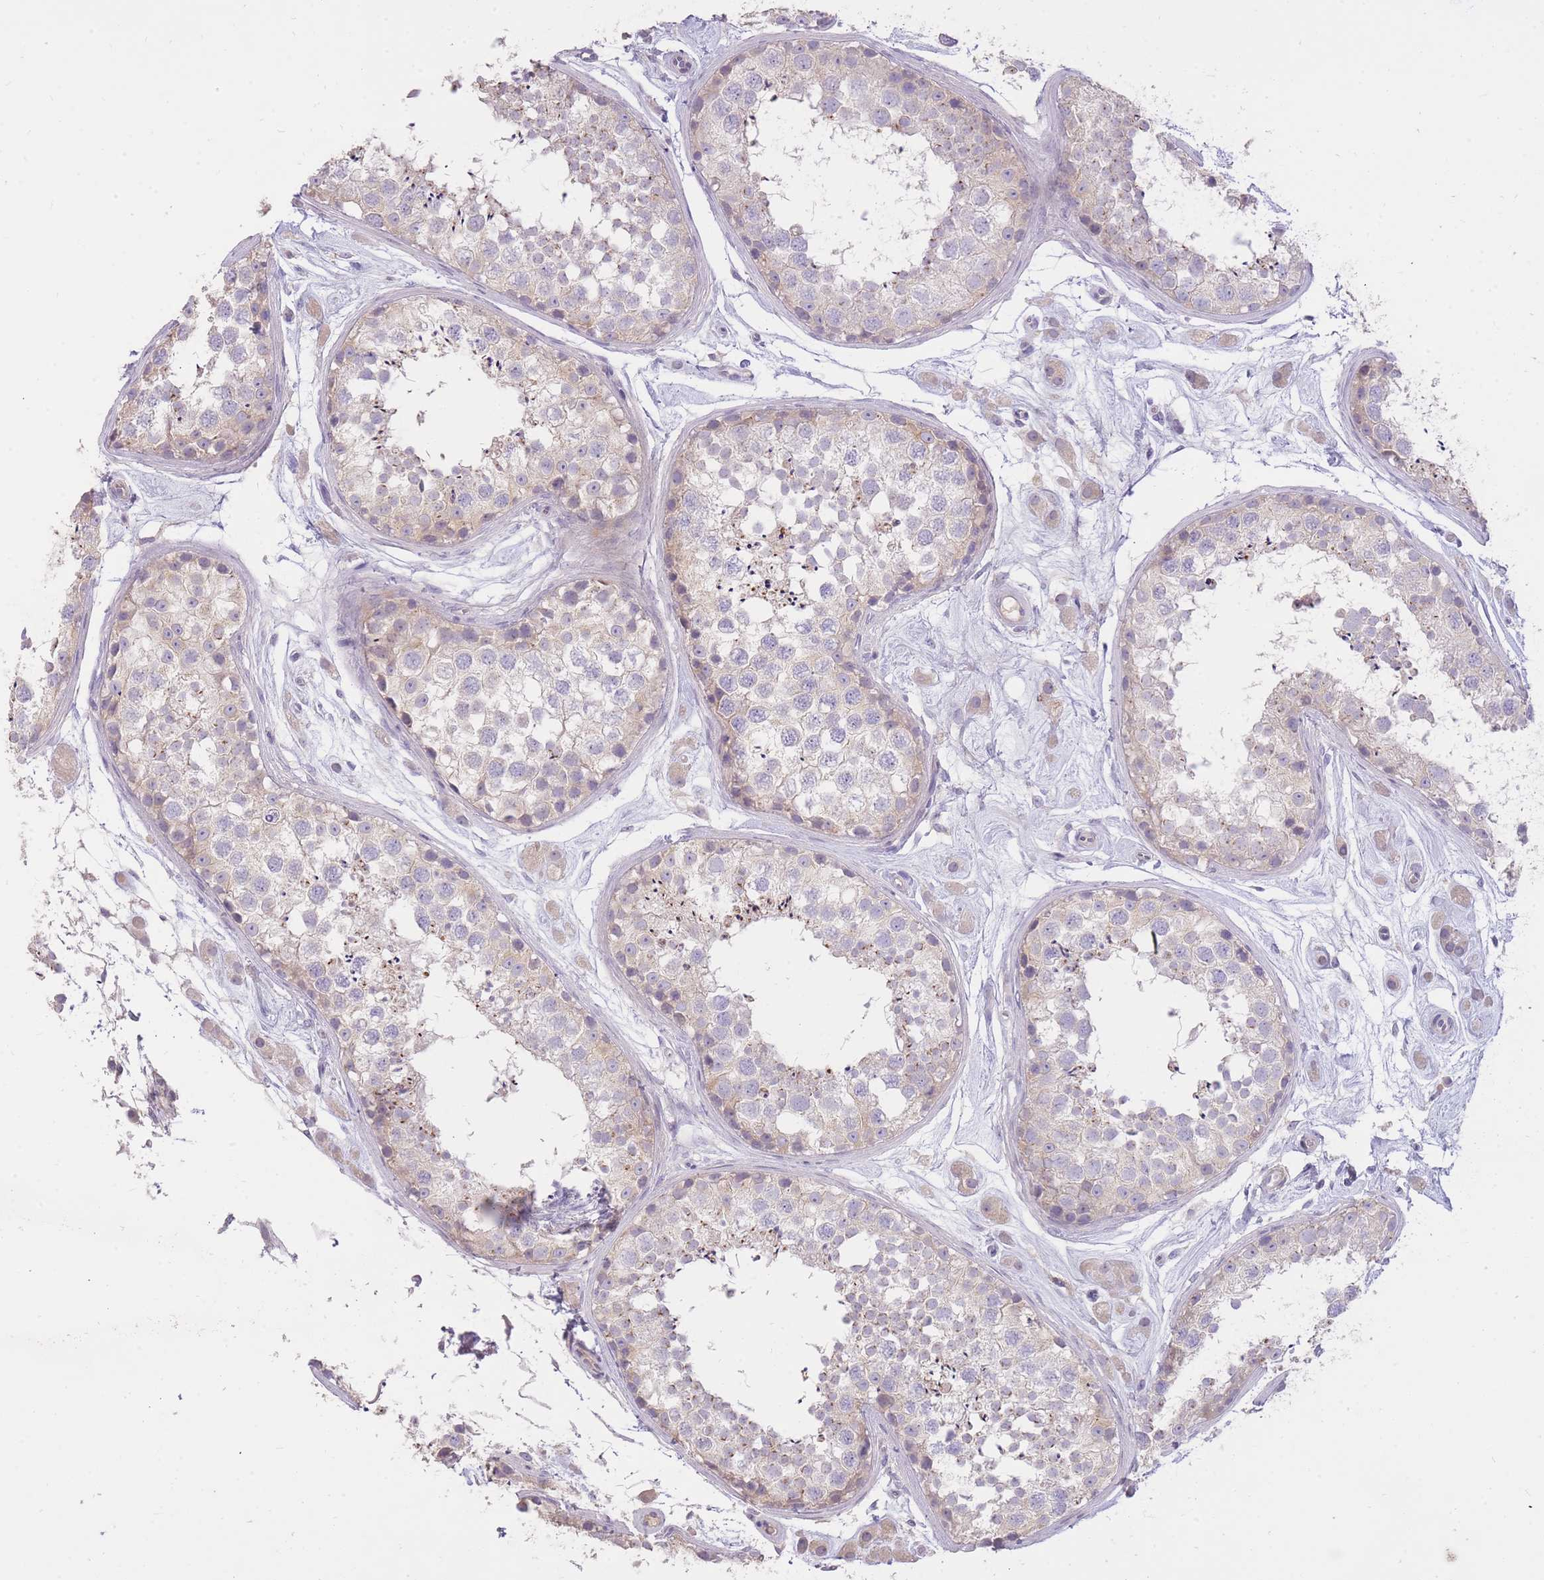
{"staining": {"intensity": "moderate", "quantity": "<25%", "location": "cytoplasmic/membranous"}, "tissue": "testis", "cell_type": "Cells in seminiferous ducts", "image_type": "normal", "snomed": [{"axis": "morphology", "description": "Normal tissue, NOS"}, {"axis": "topography", "description": "Testis"}], "caption": "Immunohistochemistry staining of normal testis, which shows low levels of moderate cytoplasmic/membranous expression in about <25% of cells in seminiferous ducts indicating moderate cytoplasmic/membranous protein expression. The staining was performed using DAB (brown) for protein detection and nuclei were counterstained in hematoxylin (blue).", "gene": "FRG2B", "patient": {"sex": "male", "age": 25}}